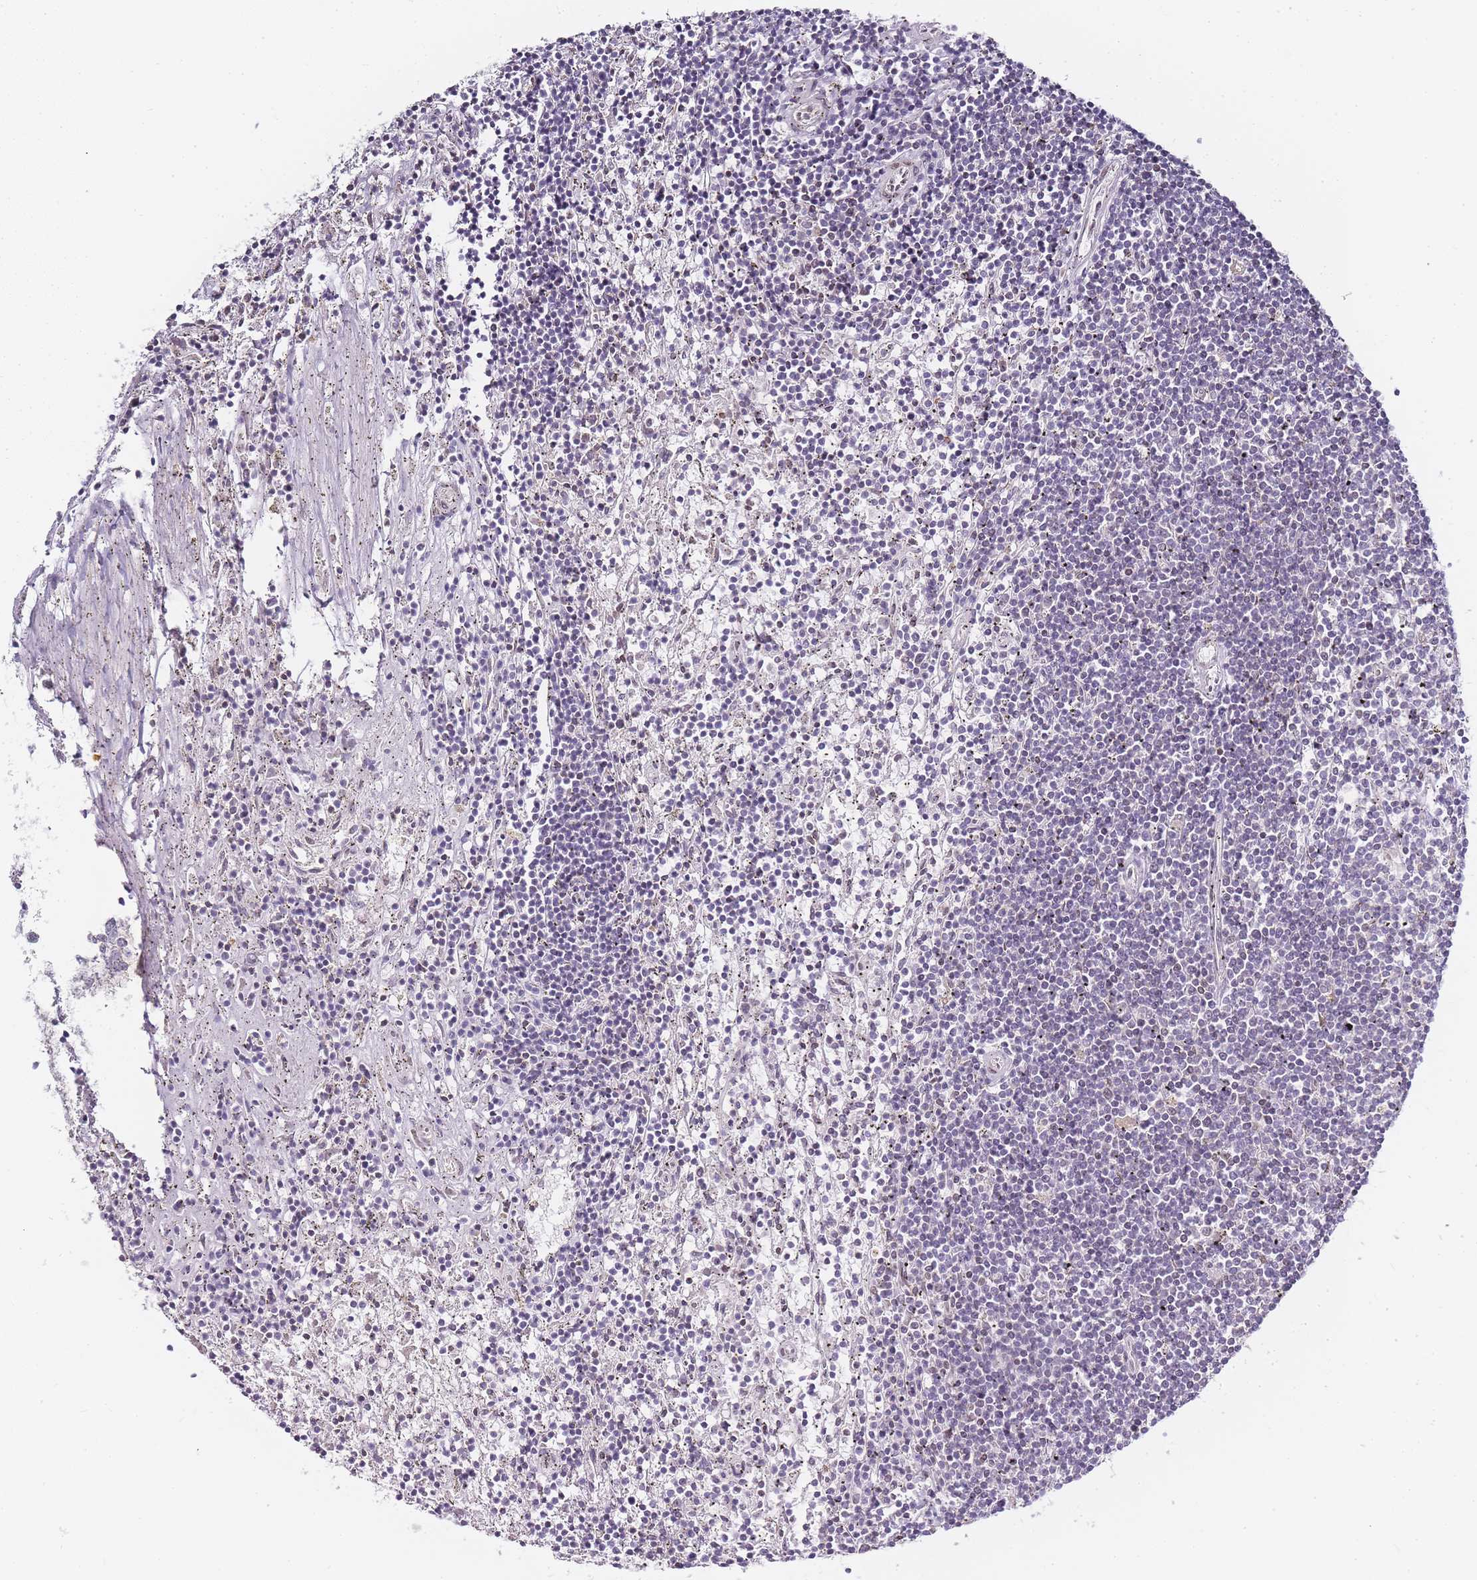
{"staining": {"intensity": "negative", "quantity": "none", "location": "none"}, "tissue": "lymphoma", "cell_type": "Tumor cells", "image_type": "cancer", "snomed": [{"axis": "morphology", "description": "Malignant lymphoma, non-Hodgkin's type, Low grade"}, {"axis": "topography", "description": "Spleen"}], "caption": "Immunohistochemical staining of low-grade malignant lymphoma, non-Hodgkin's type shows no significant positivity in tumor cells. (DAB (3,3'-diaminobenzidine) immunohistochemistry visualized using brightfield microscopy, high magnification).", "gene": "JAKMIP1", "patient": {"sex": "male", "age": 76}}